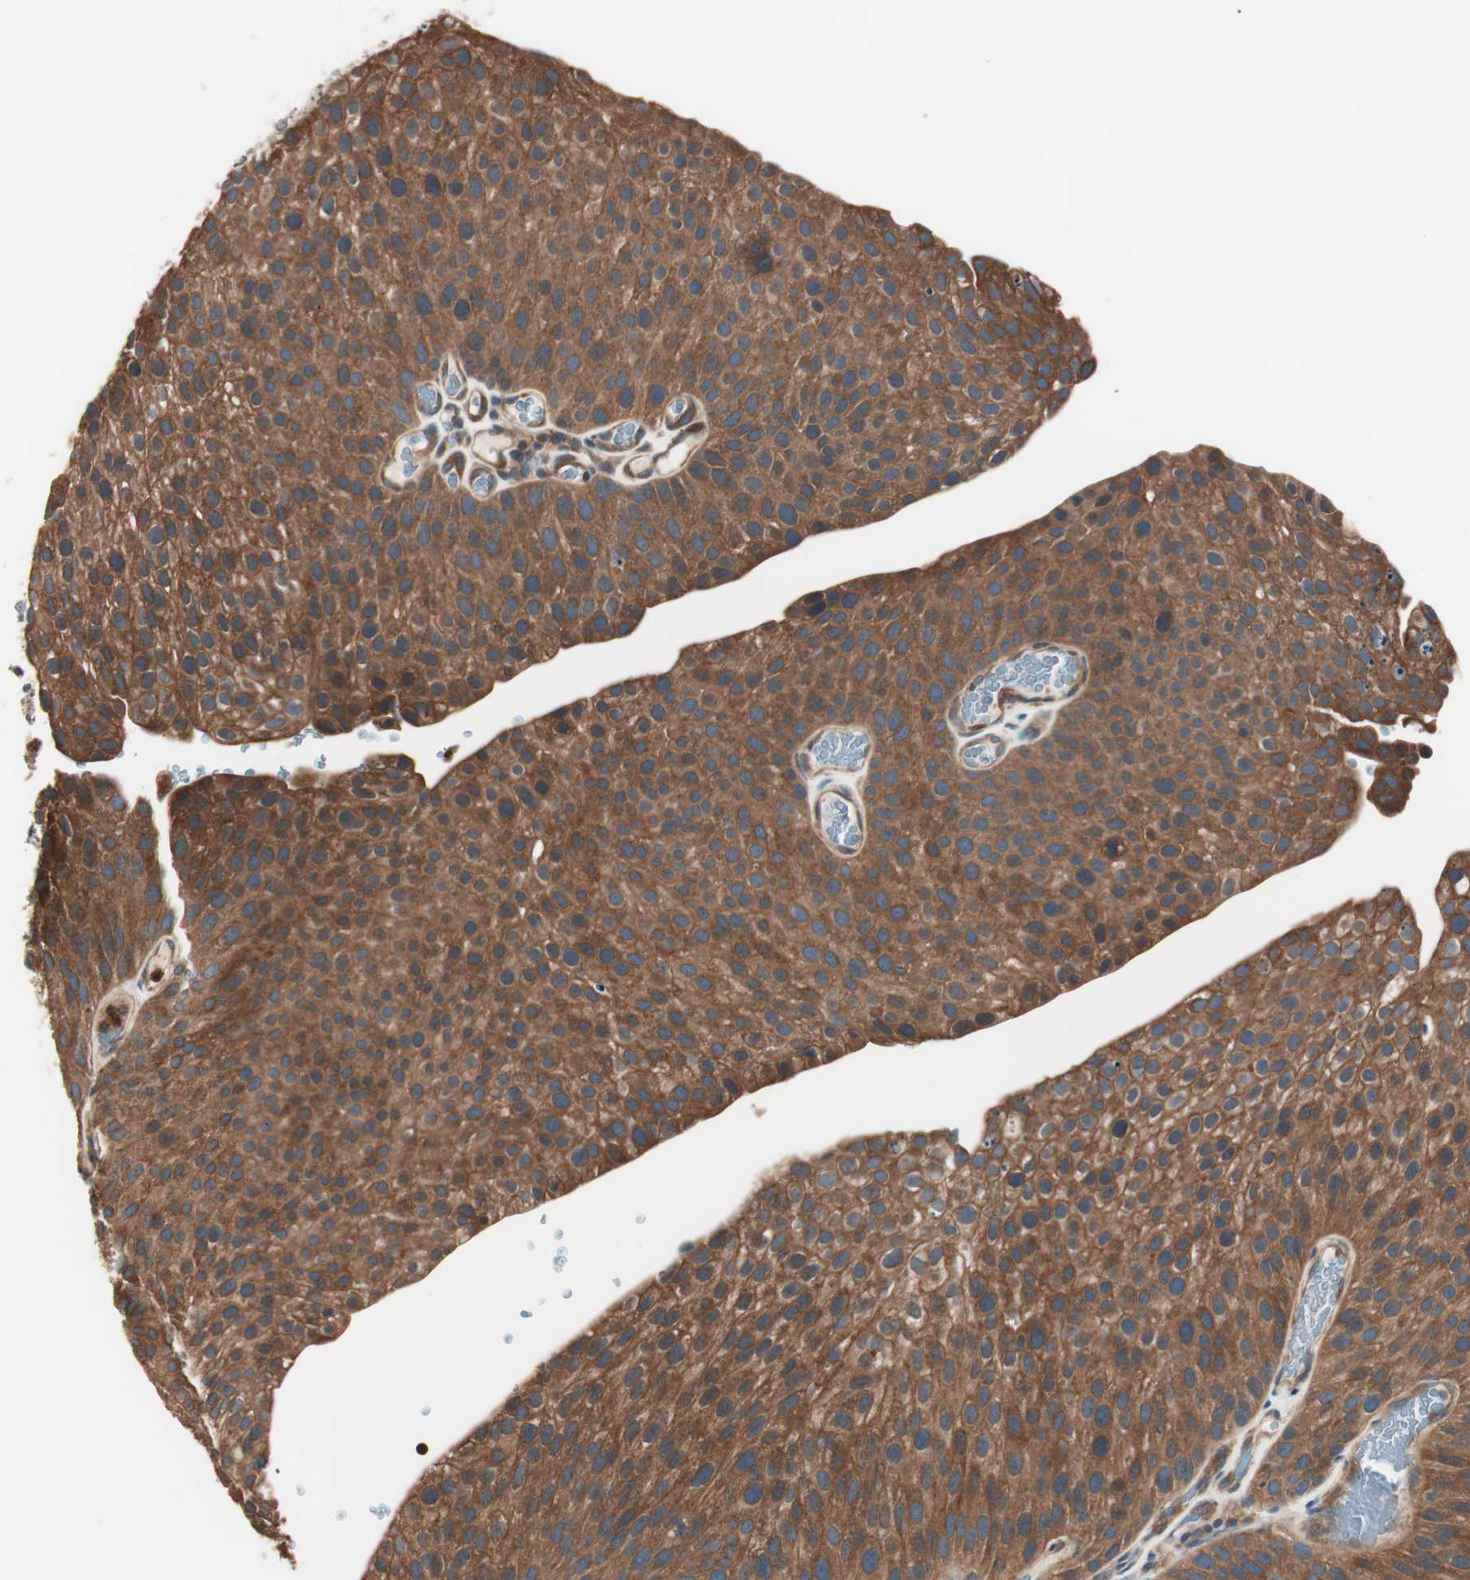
{"staining": {"intensity": "strong", "quantity": ">75%", "location": "cytoplasmic/membranous"}, "tissue": "urothelial cancer", "cell_type": "Tumor cells", "image_type": "cancer", "snomed": [{"axis": "morphology", "description": "Urothelial carcinoma, Low grade"}, {"axis": "topography", "description": "Smooth muscle"}, {"axis": "topography", "description": "Urinary bladder"}], "caption": "Immunohistochemical staining of human urothelial cancer displays strong cytoplasmic/membranous protein staining in about >75% of tumor cells.", "gene": "TSG101", "patient": {"sex": "male", "age": 60}}